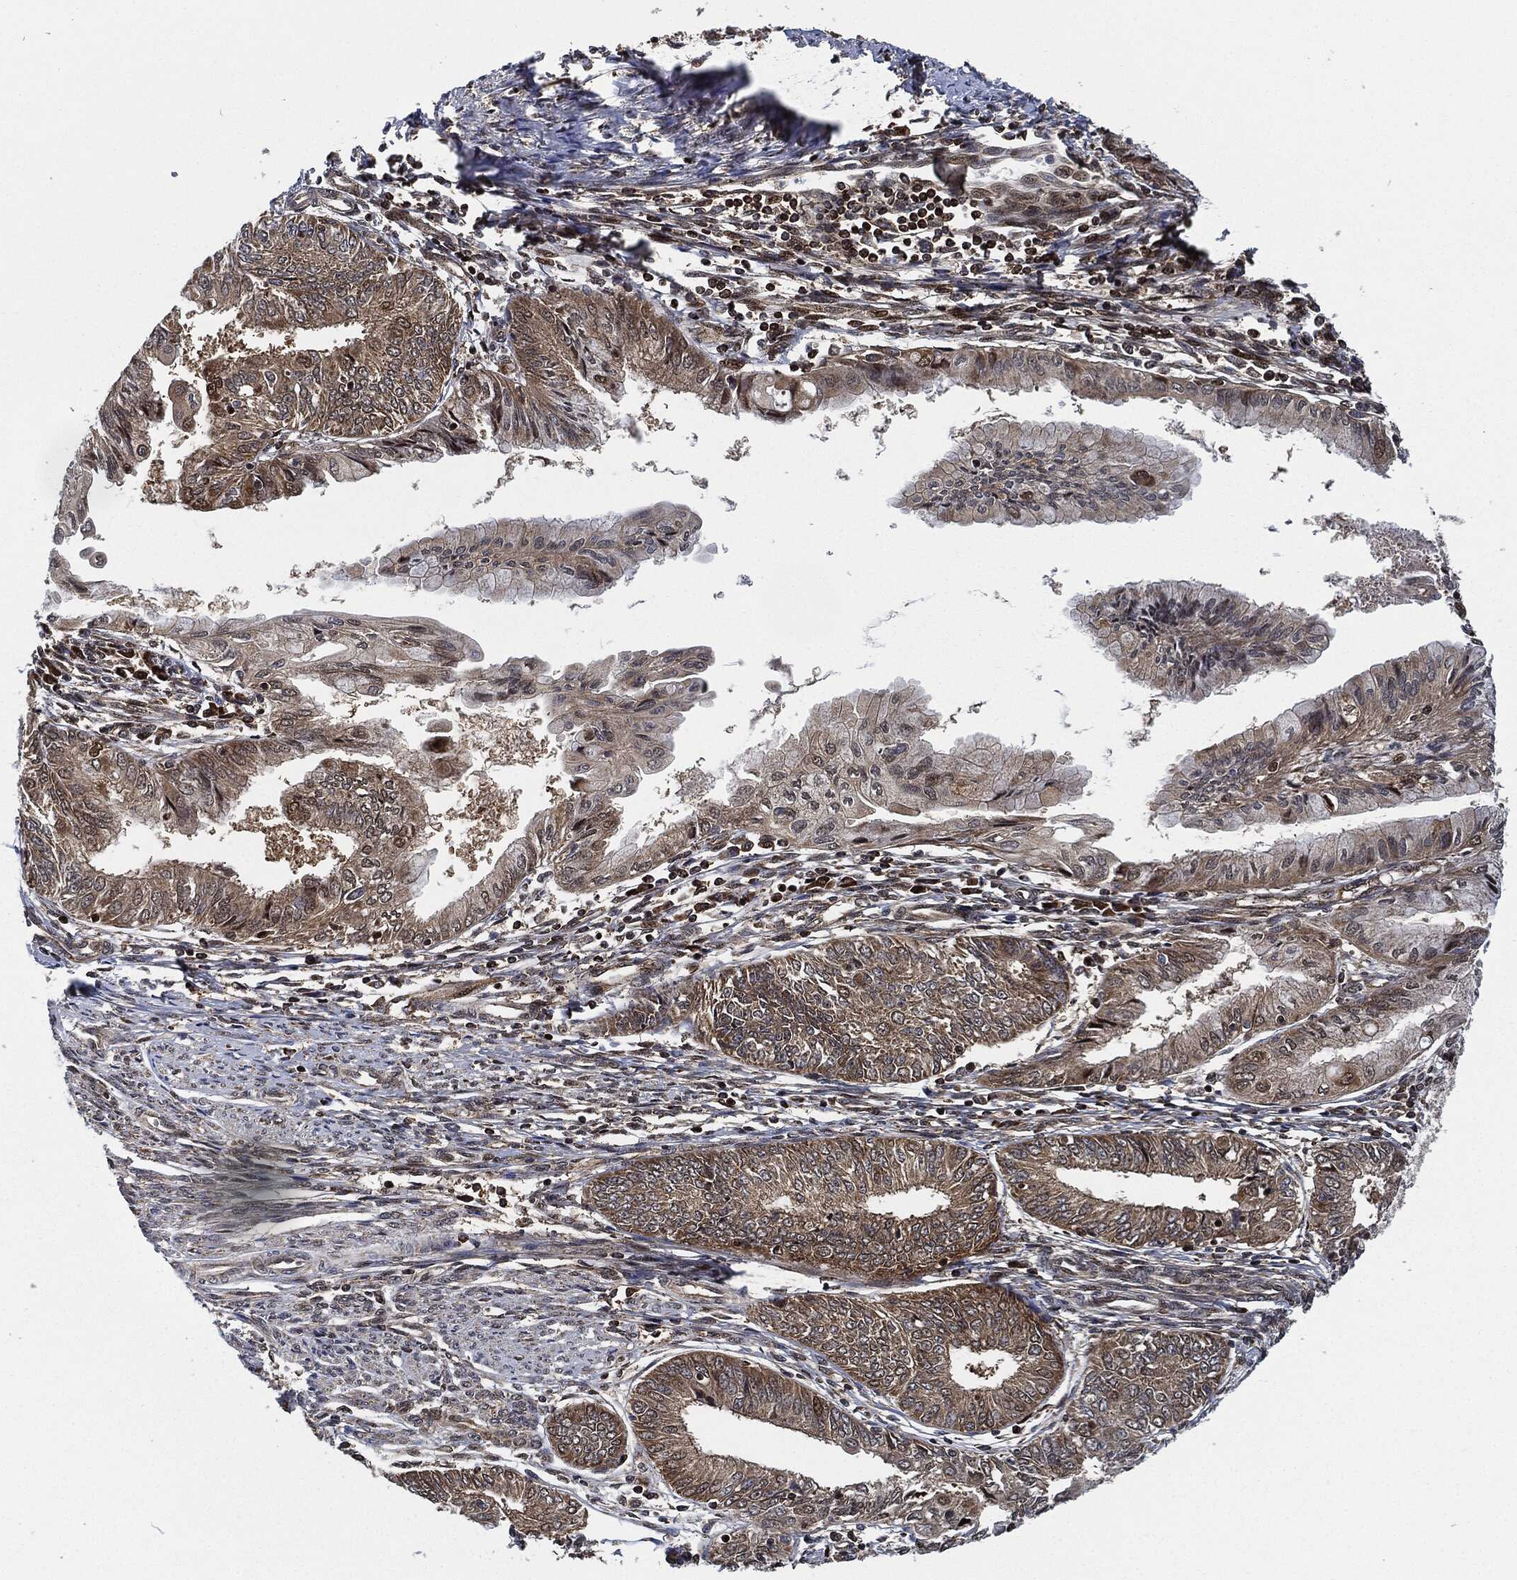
{"staining": {"intensity": "weak", "quantity": "25%-75%", "location": "cytoplasmic/membranous"}, "tissue": "endometrial cancer", "cell_type": "Tumor cells", "image_type": "cancer", "snomed": [{"axis": "morphology", "description": "Adenocarcinoma, NOS"}, {"axis": "topography", "description": "Endometrium"}], "caption": "A photomicrograph of endometrial adenocarcinoma stained for a protein exhibits weak cytoplasmic/membranous brown staining in tumor cells.", "gene": "RNASEL", "patient": {"sex": "female", "age": 68}}